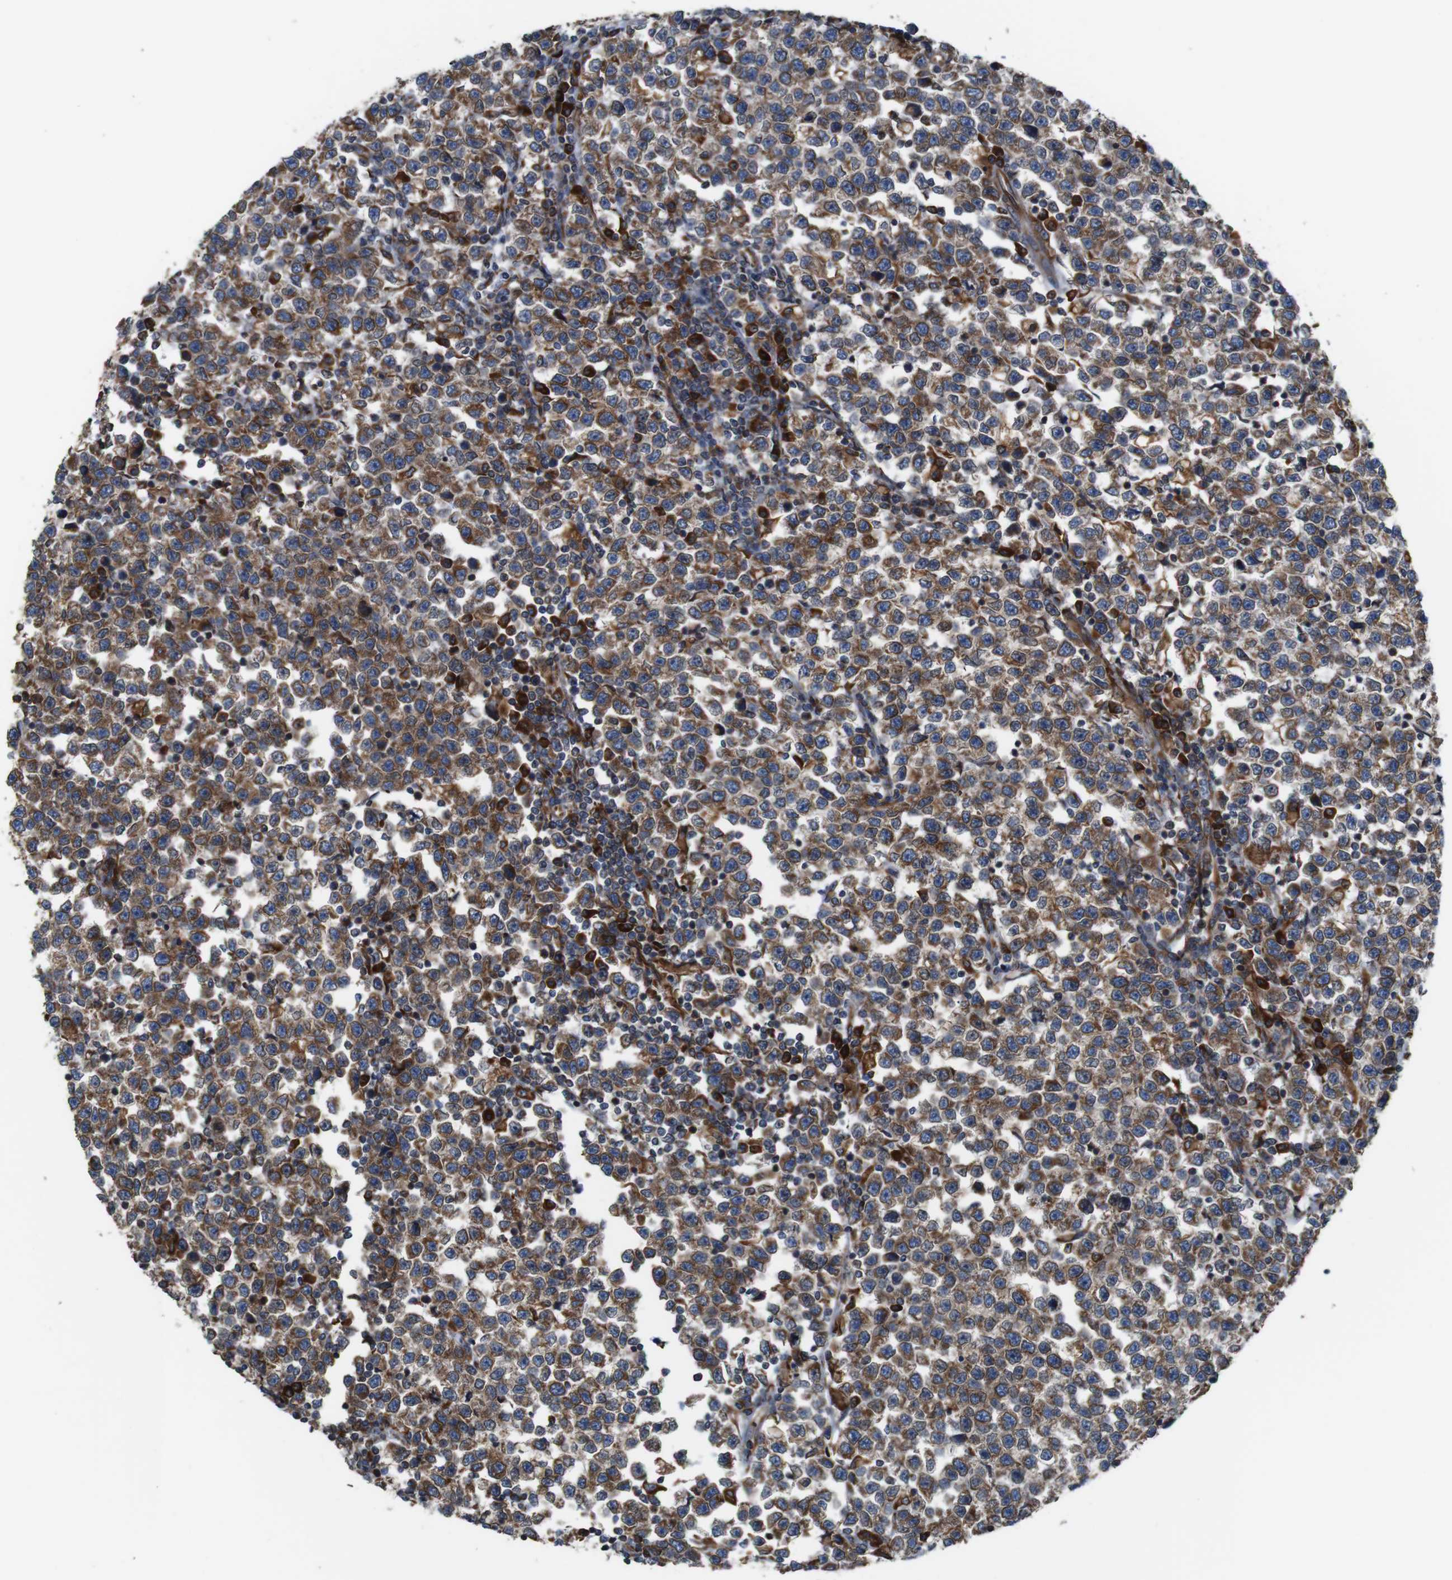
{"staining": {"intensity": "moderate", "quantity": ">75%", "location": "cytoplasmic/membranous"}, "tissue": "testis cancer", "cell_type": "Tumor cells", "image_type": "cancer", "snomed": [{"axis": "morphology", "description": "Normal tissue, NOS"}, {"axis": "morphology", "description": "Seminoma, NOS"}, {"axis": "topography", "description": "Testis"}], "caption": "This is a photomicrograph of immunohistochemistry (IHC) staining of testis seminoma, which shows moderate positivity in the cytoplasmic/membranous of tumor cells.", "gene": "UGGT1", "patient": {"sex": "male", "age": 43}}